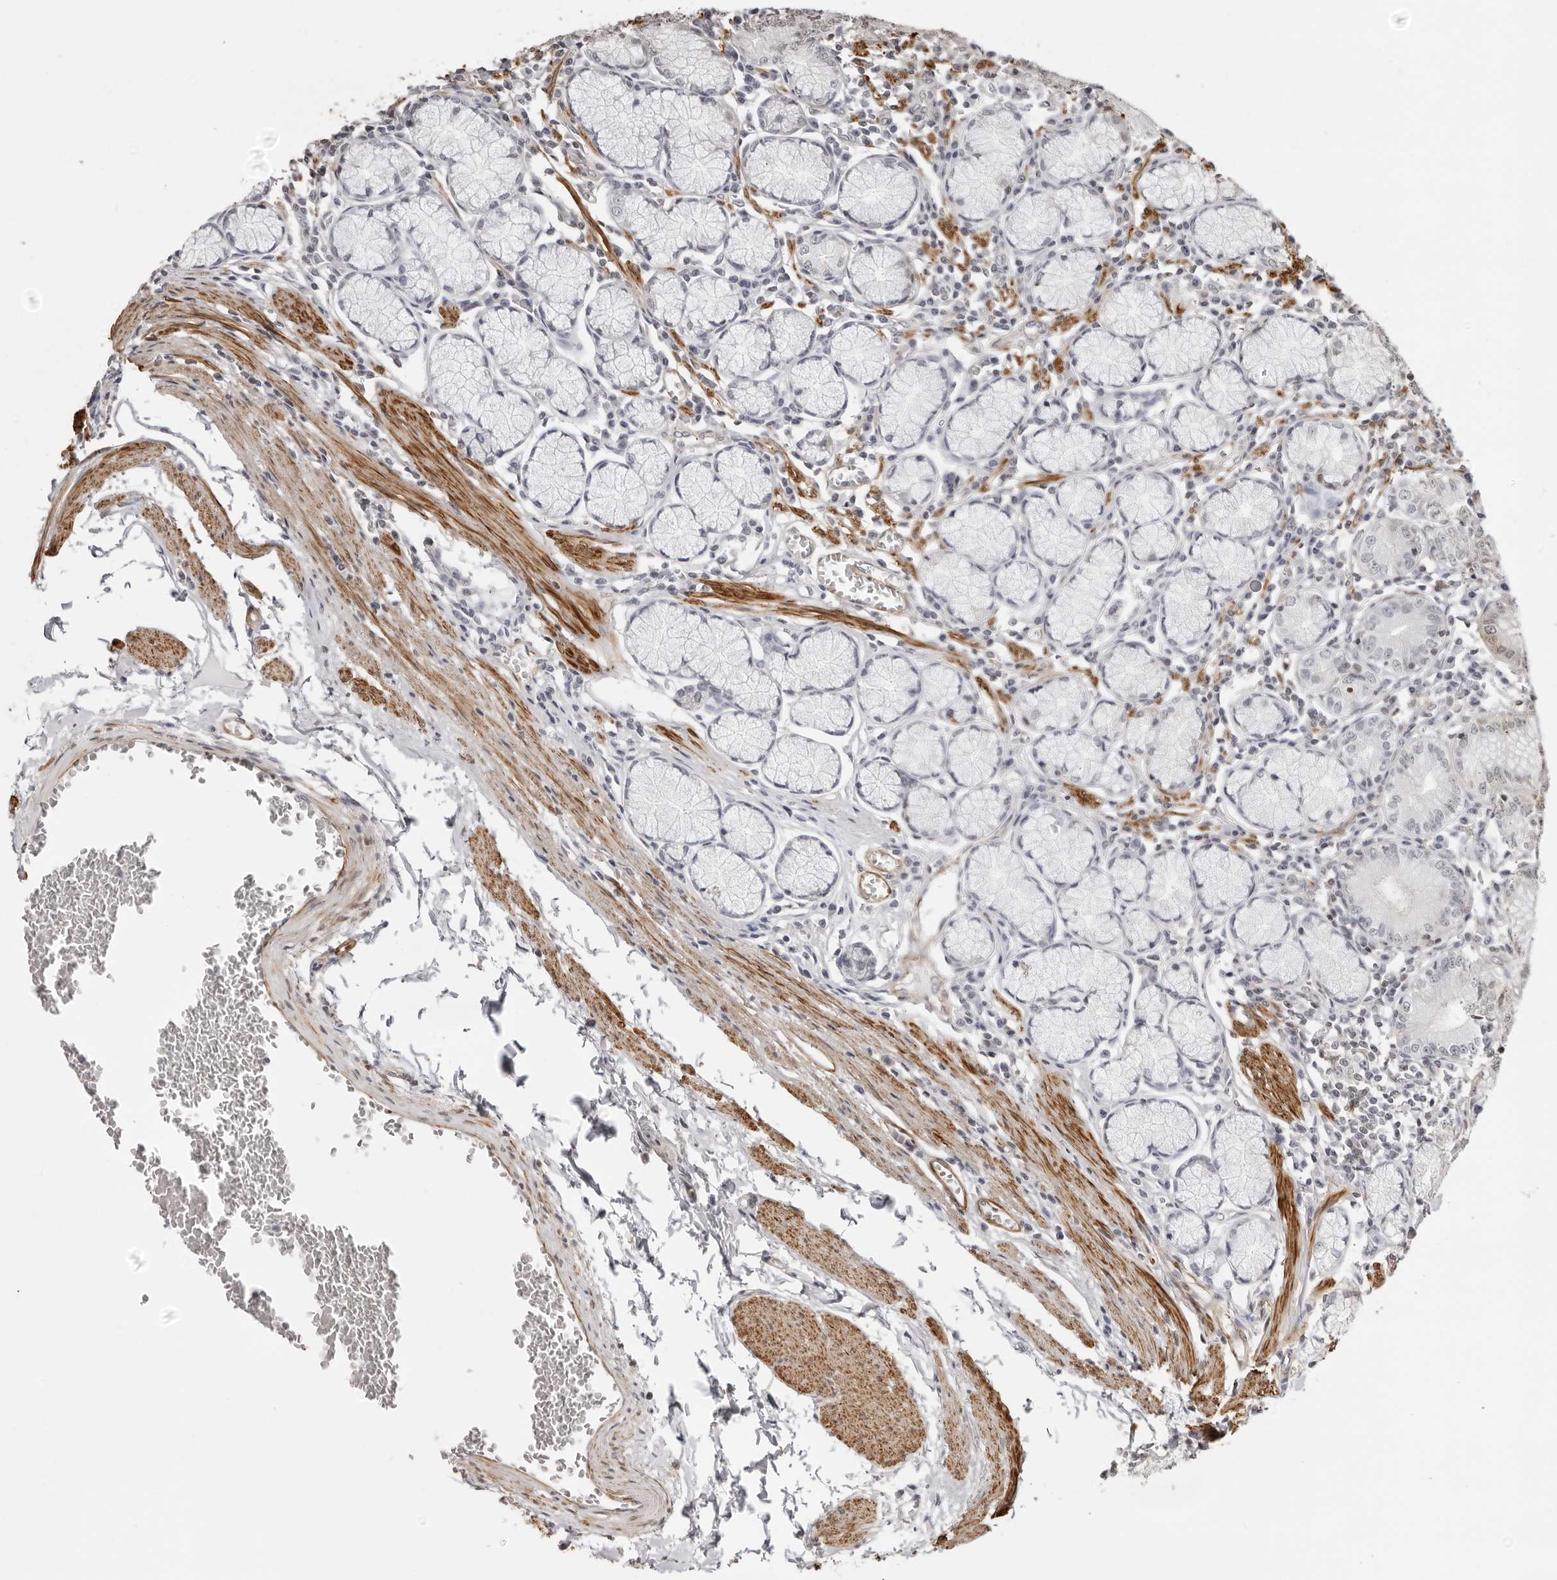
{"staining": {"intensity": "strong", "quantity": "<25%", "location": "cytoplasmic/membranous"}, "tissue": "stomach", "cell_type": "Glandular cells", "image_type": "normal", "snomed": [{"axis": "morphology", "description": "Normal tissue, NOS"}, {"axis": "topography", "description": "Stomach"}], "caption": "Immunohistochemical staining of normal human stomach shows medium levels of strong cytoplasmic/membranous expression in approximately <25% of glandular cells.", "gene": "UNK", "patient": {"sex": "male", "age": 55}}